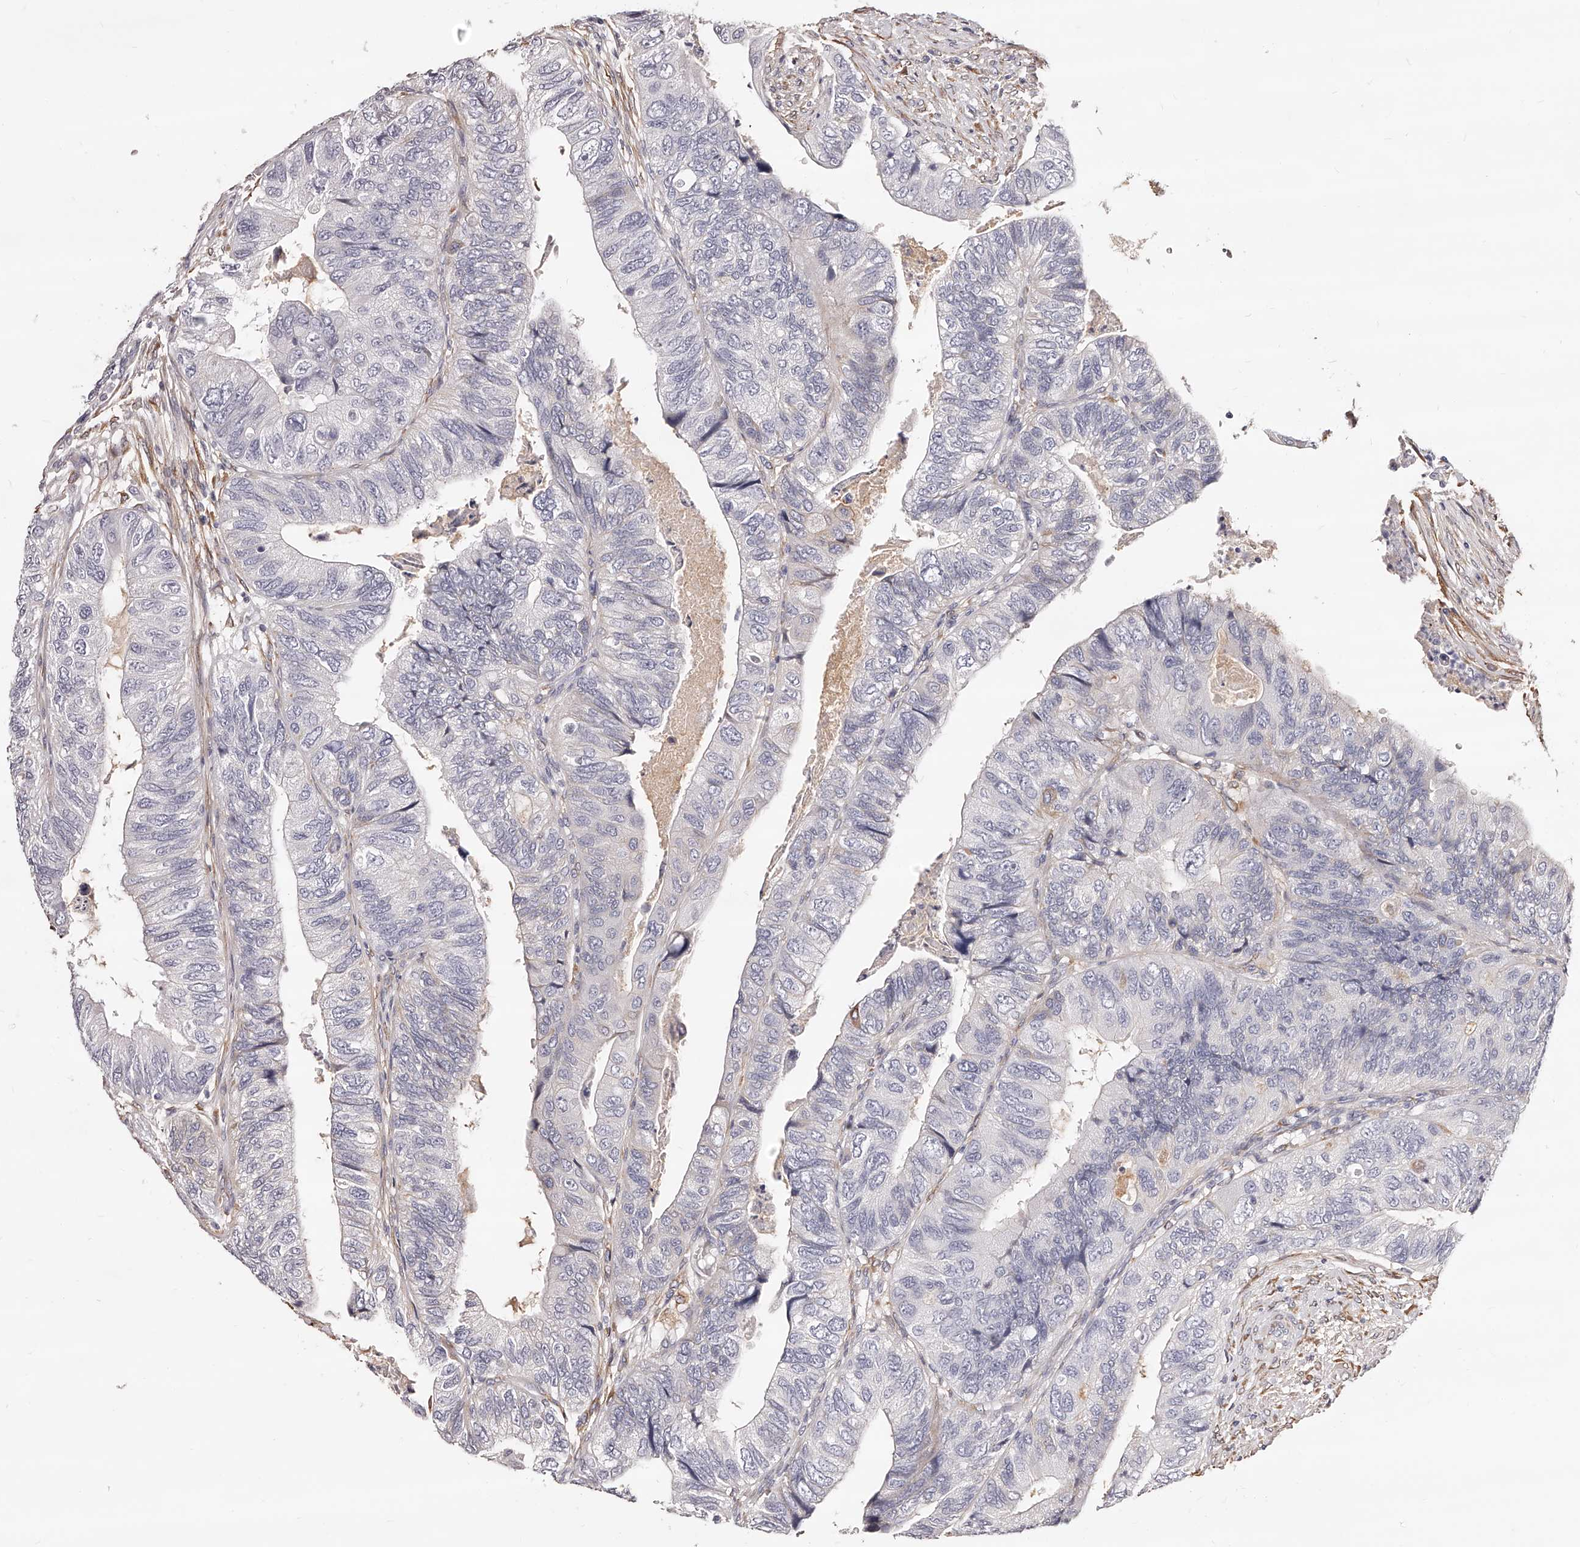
{"staining": {"intensity": "negative", "quantity": "none", "location": "none"}, "tissue": "colorectal cancer", "cell_type": "Tumor cells", "image_type": "cancer", "snomed": [{"axis": "morphology", "description": "Adenocarcinoma, NOS"}, {"axis": "topography", "description": "Rectum"}], "caption": "This is an immunohistochemistry (IHC) image of colorectal cancer. There is no staining in tumor cells.", "gene": "CD82", "patient": {"sex": "male", "age": 63}}